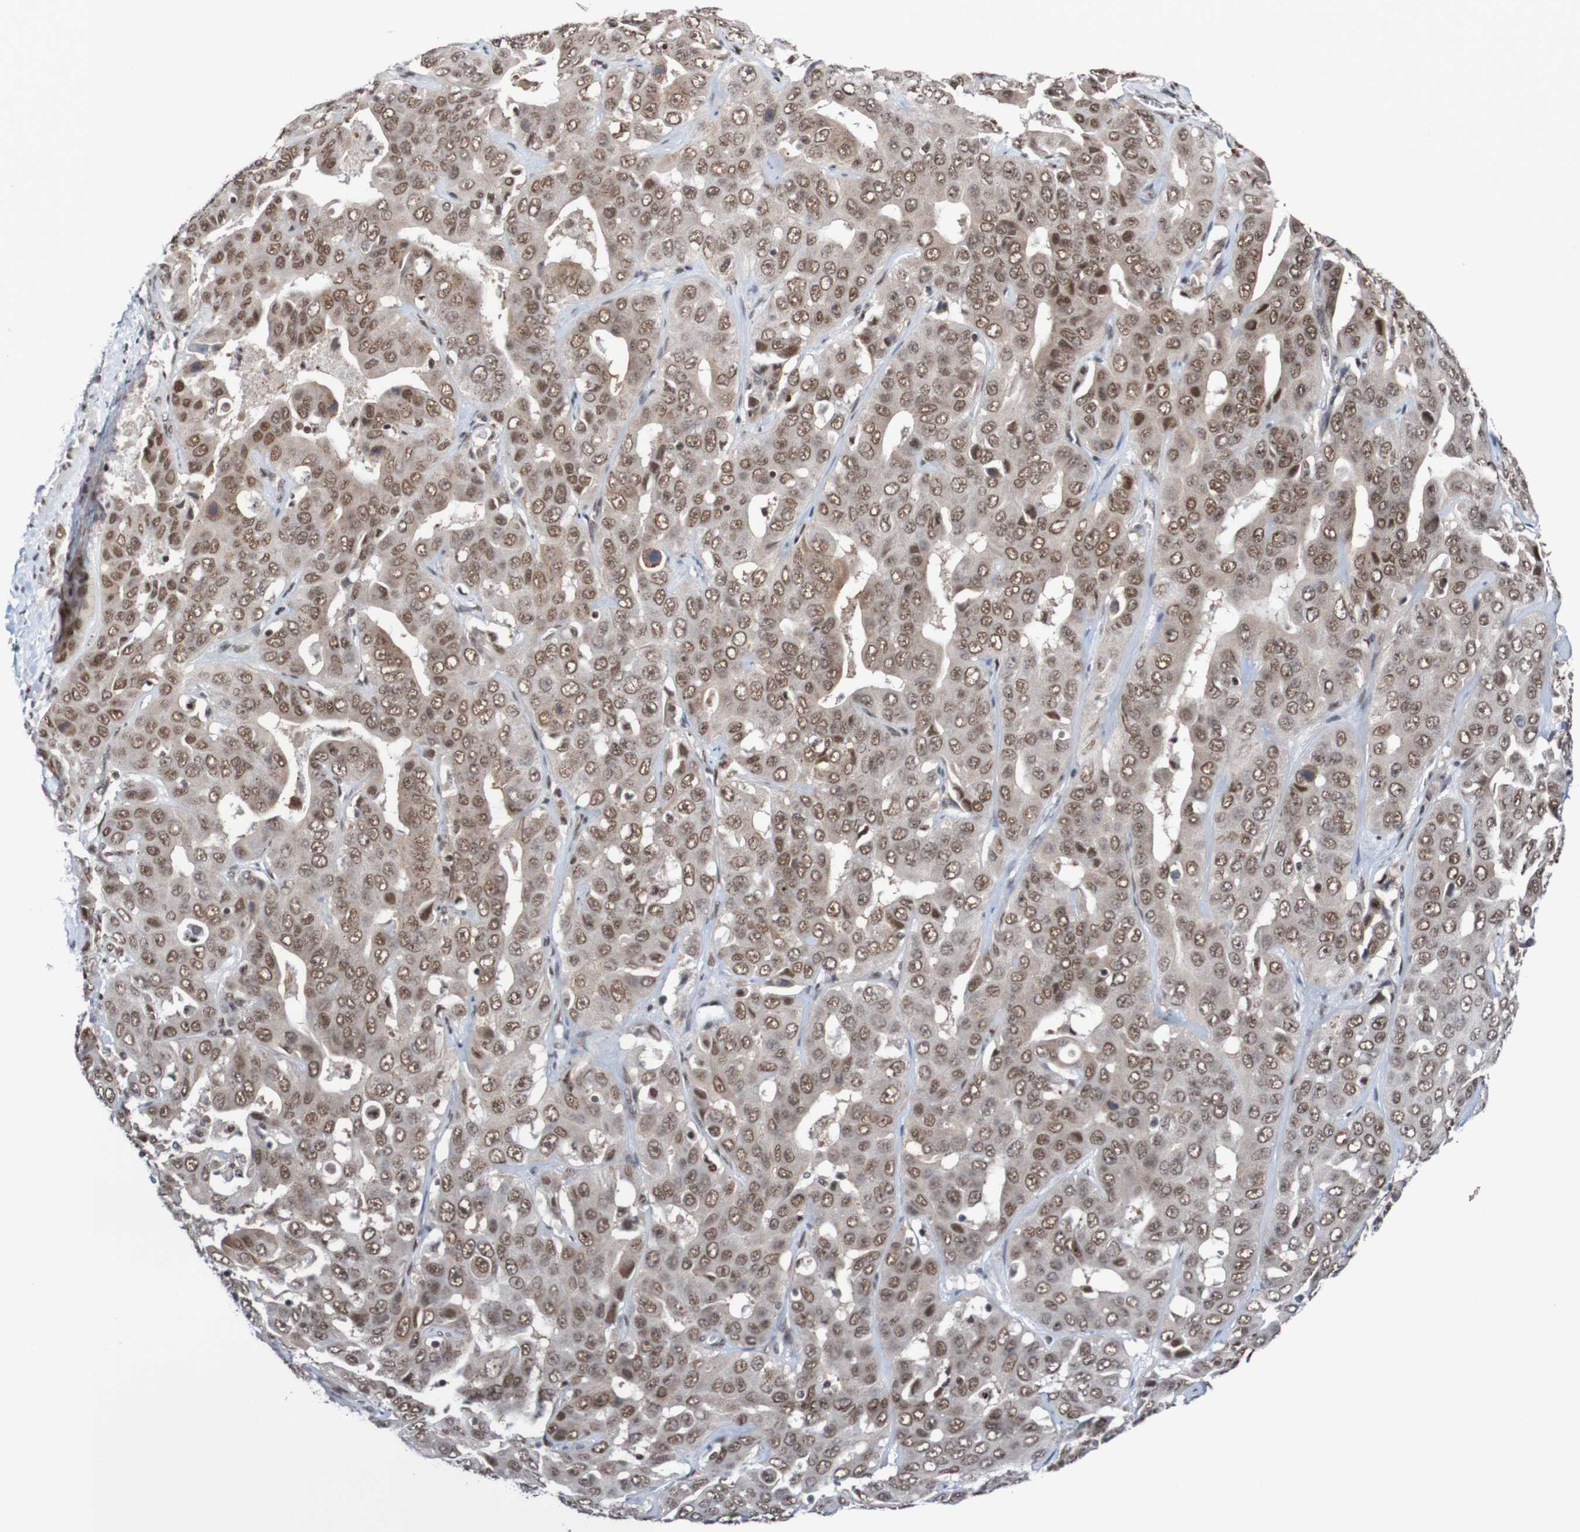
{"staining": {"intensity": "moderate", "quantity": ">75%", "location": "nuclear"}, "tissue": "liver cancer", "cell_type": "Tumor cells", "image_type": "cancer", "snomed": [{"axis": "morphology", "description": "Cholangiocarcinoma"}, {"axis": "topography", "description": "Liver"}], "caption": "High-power microscopy captured an immunohistochemistry image of liver cancer (cholangiocarcinoma), revealing moderate nuclear expression in about >75% of tumor cells.", "gene": "CDC5L", "patient": {"sex": "female", "age": 52}}